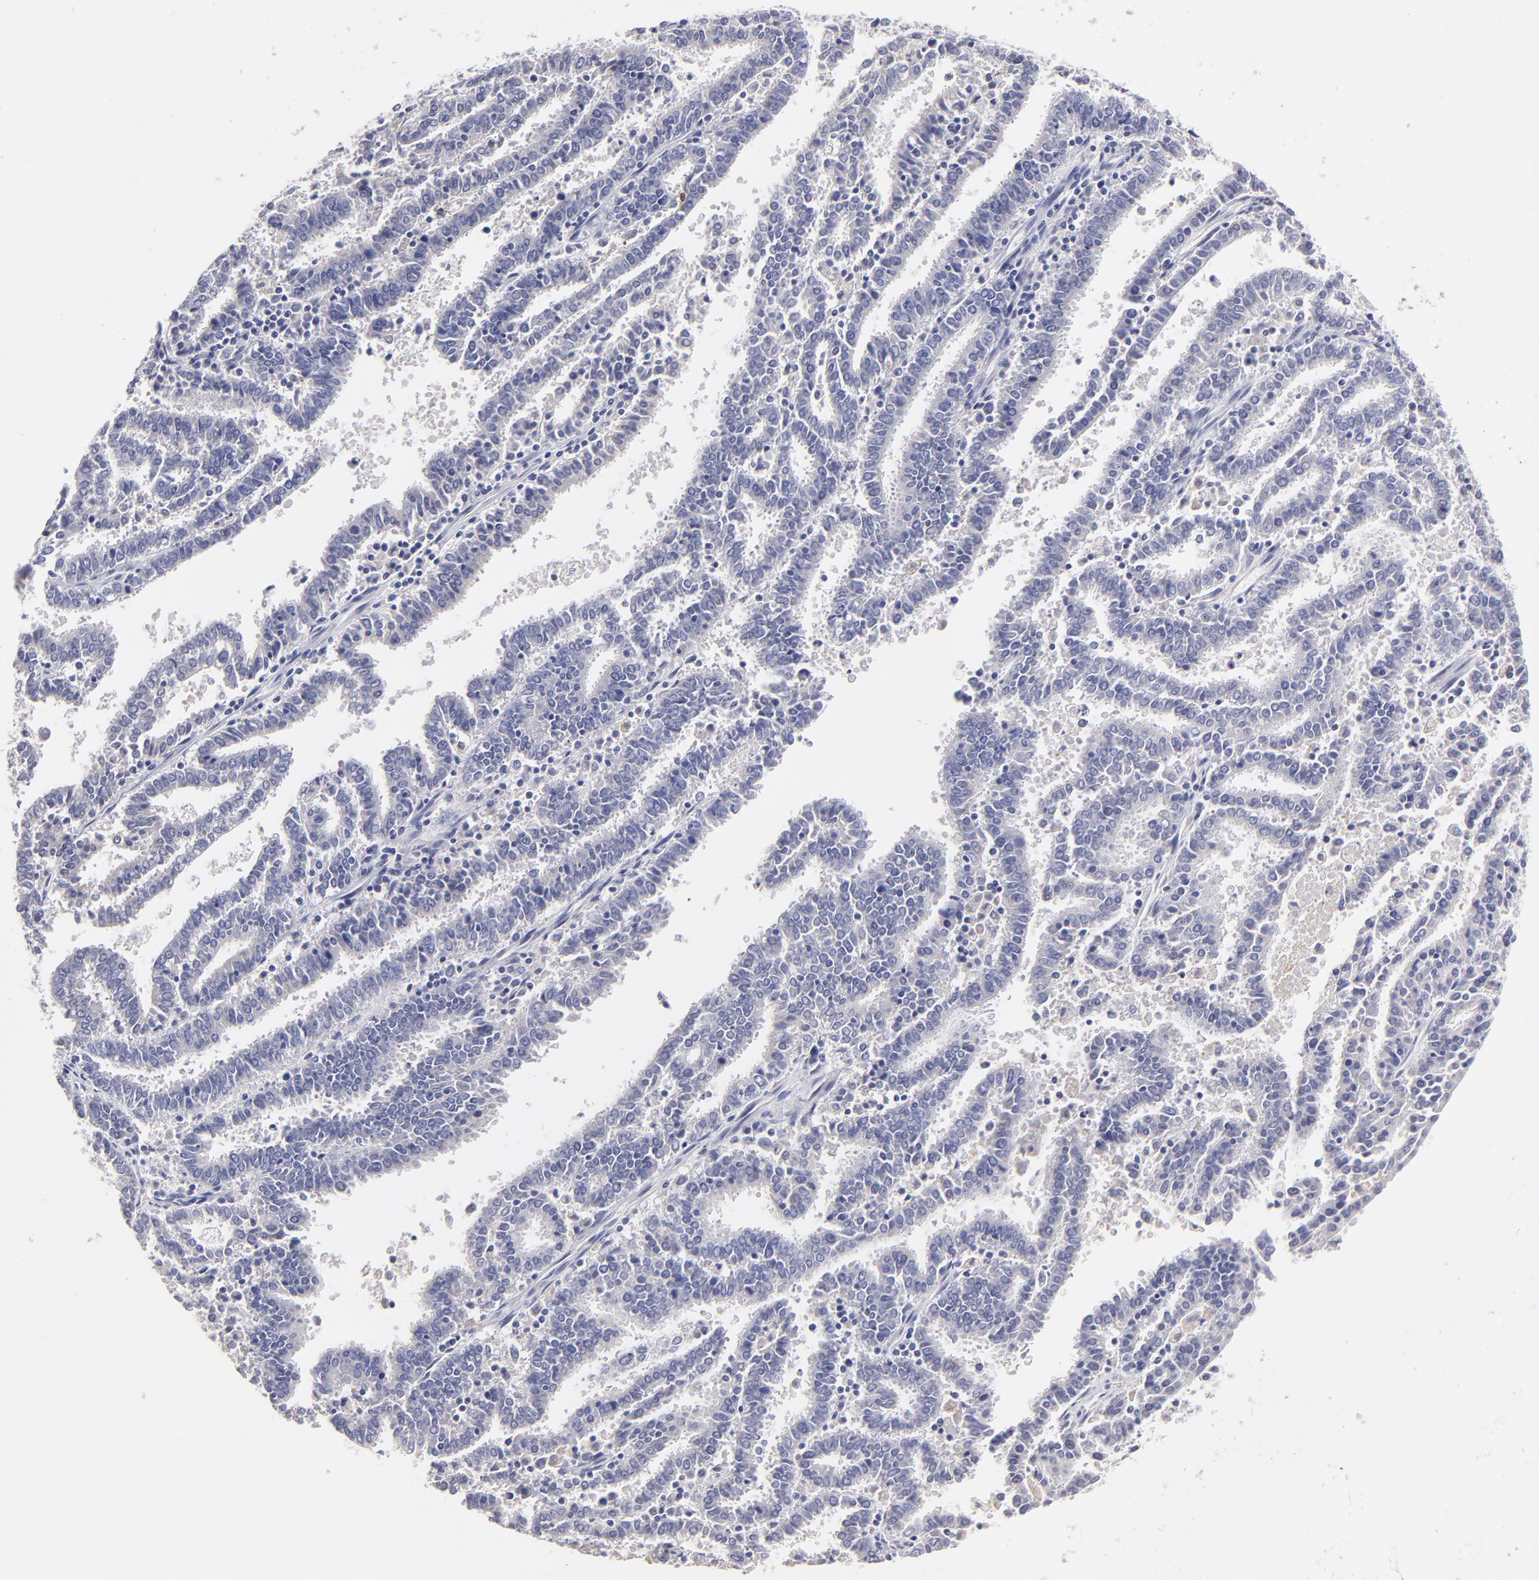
{"staining": {"intensity": "negative", "quantity": "none", "location": "none"}, "tissue": "endometrial cancer", "cell_type": "Tumor cells", "image_type": "cancer", "snomed": [{"axis": "morphology", "description": "Adenocarcinoma, NOS"}, {"axis": "topography", "description": "Uterus"}], "caption": "Immunohistochemical staining of human endometrial adenocarcinoma displays no significant expression in tumor cells.", "gene": "BTG2", "patient": {"sex": "female", "age": 83}}